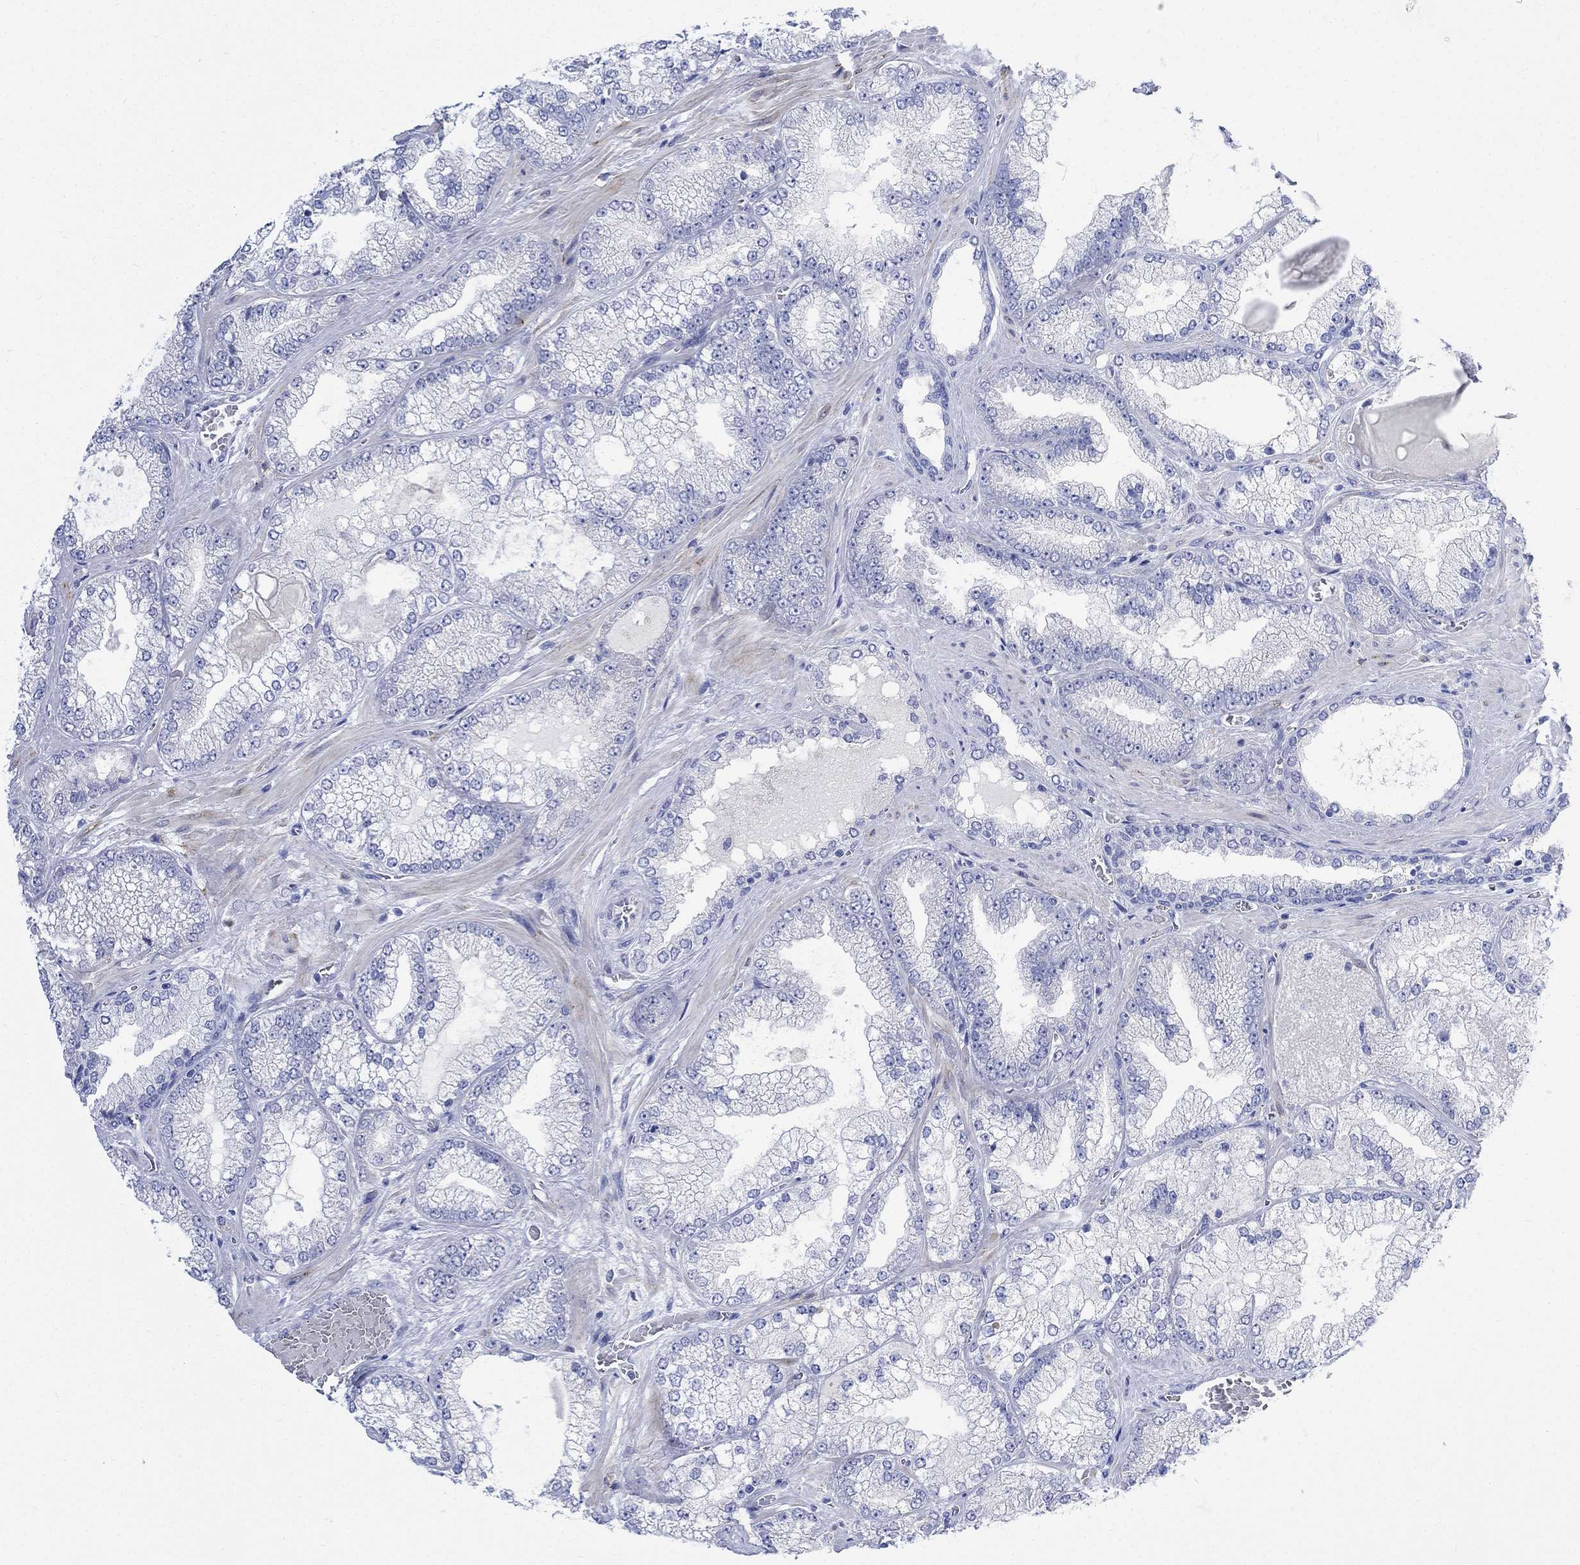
{"staining": {"intensity": "negative", "quantity": "none", "location": "none"}, "tissue": "prostate cancer", "cell_type": "Tumor cells", "image_type": "cancer", "snomed": [{"axis": "morphology", "description": "Adenocarcinoma, Low grade"}, {"axis": "topography", "description": "Prostate"}], "caption": "The photomicrograph reveals no significant expression in tumor cells of prostate adenocarcinoma (low-grade). (Stains: DAB immunohistochemistry (IHC) with hematoxylin counter stain, Microscopy: brightfield microscopy at high magnification).", "gene": "MYL1", "patient": {"sex": "male", "age": 57}}